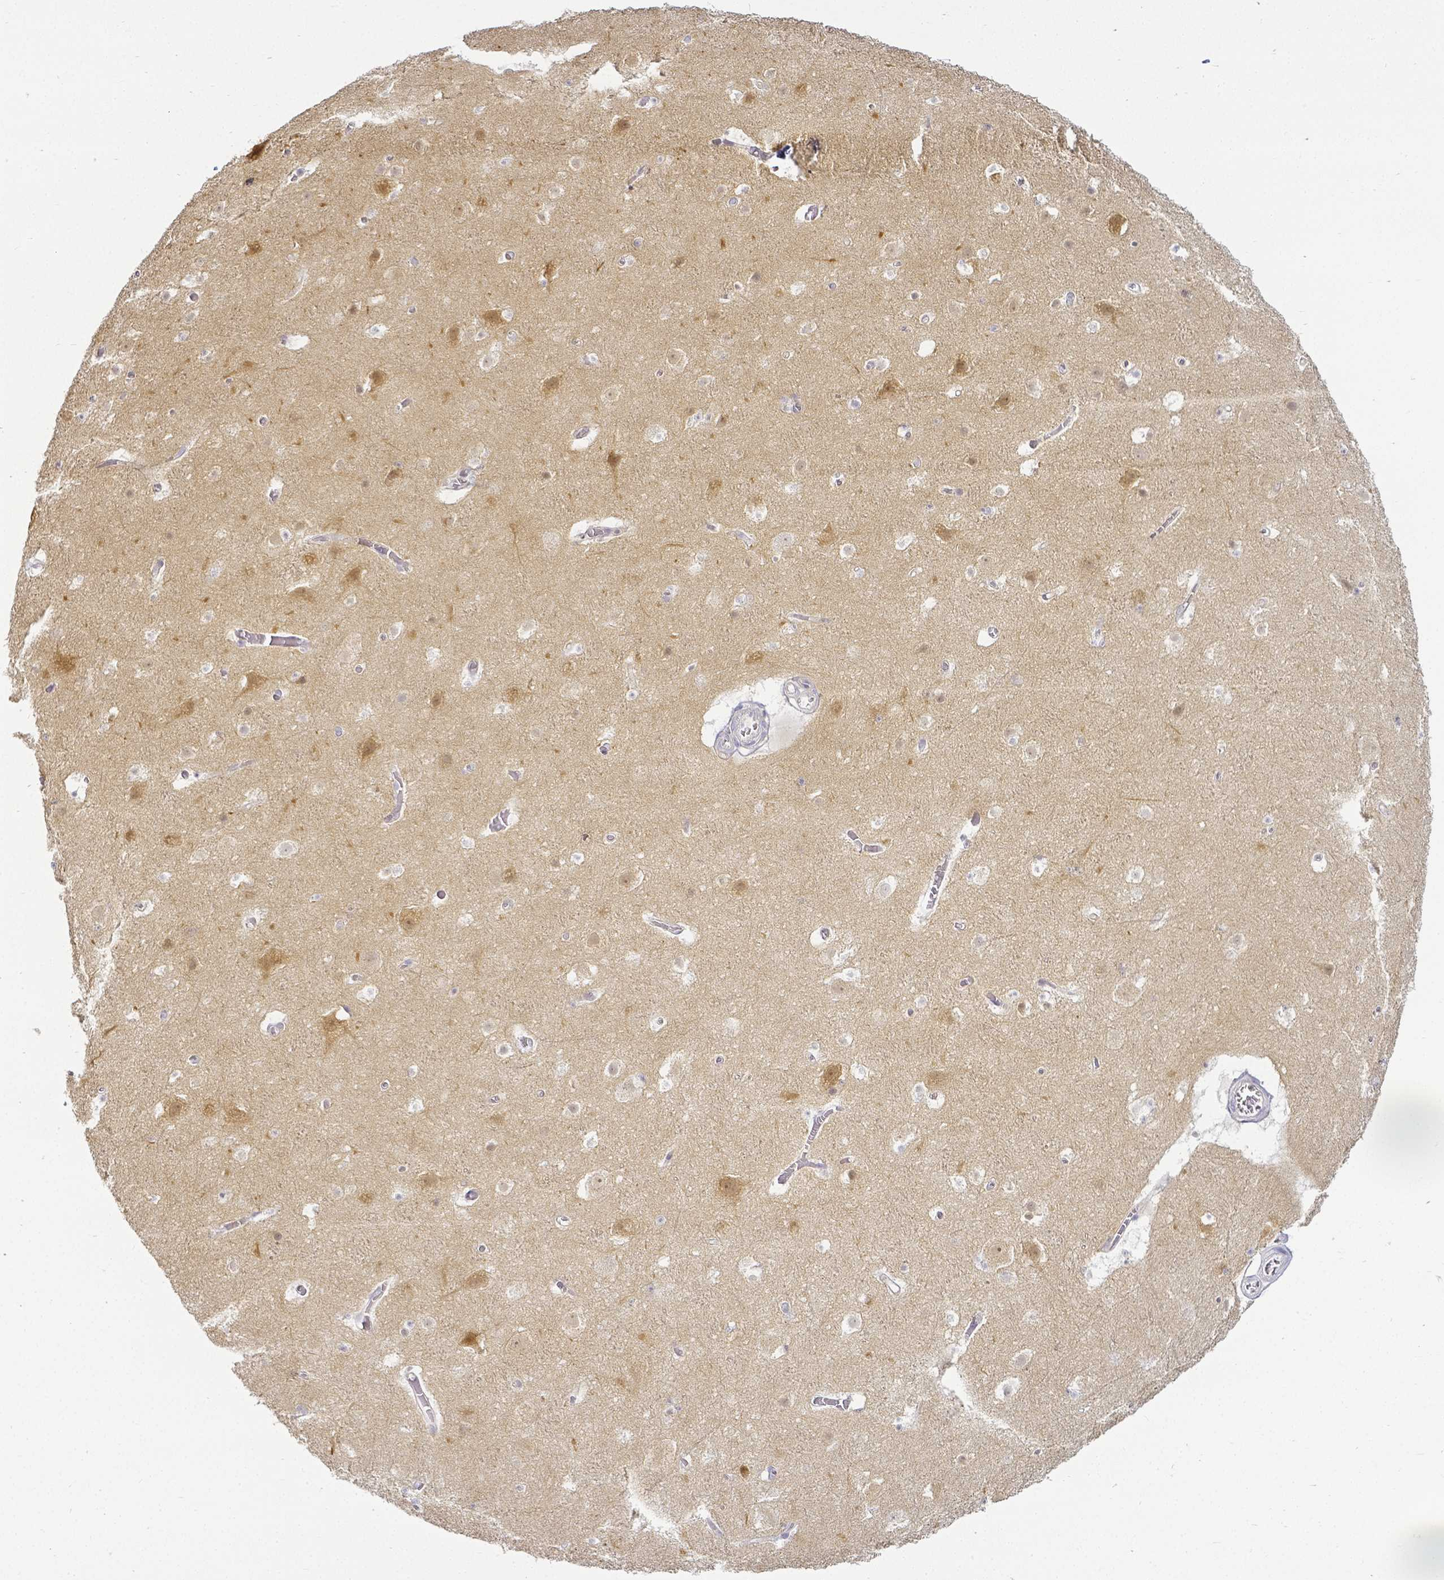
{"staining": {"intensity": "negative", "quantity": "none", "location": "none"}, "tissue": "cerebral cortex", "cell_type": "Endothelial cells", "image_type": "normal", "snomed": [{"axis": "morphology", "description": "Normal tissue, NOS"}, {"axis": "topography", "description": "Cerebral cortex"}], "caption": "IHC micrograph of benign cerebral cortex: human cerebral cortex stained with DAB displays no significant protein expression in endothelial cells.", "gene": "KCNH1", "patient": {"sex": "female", "age": 42}}